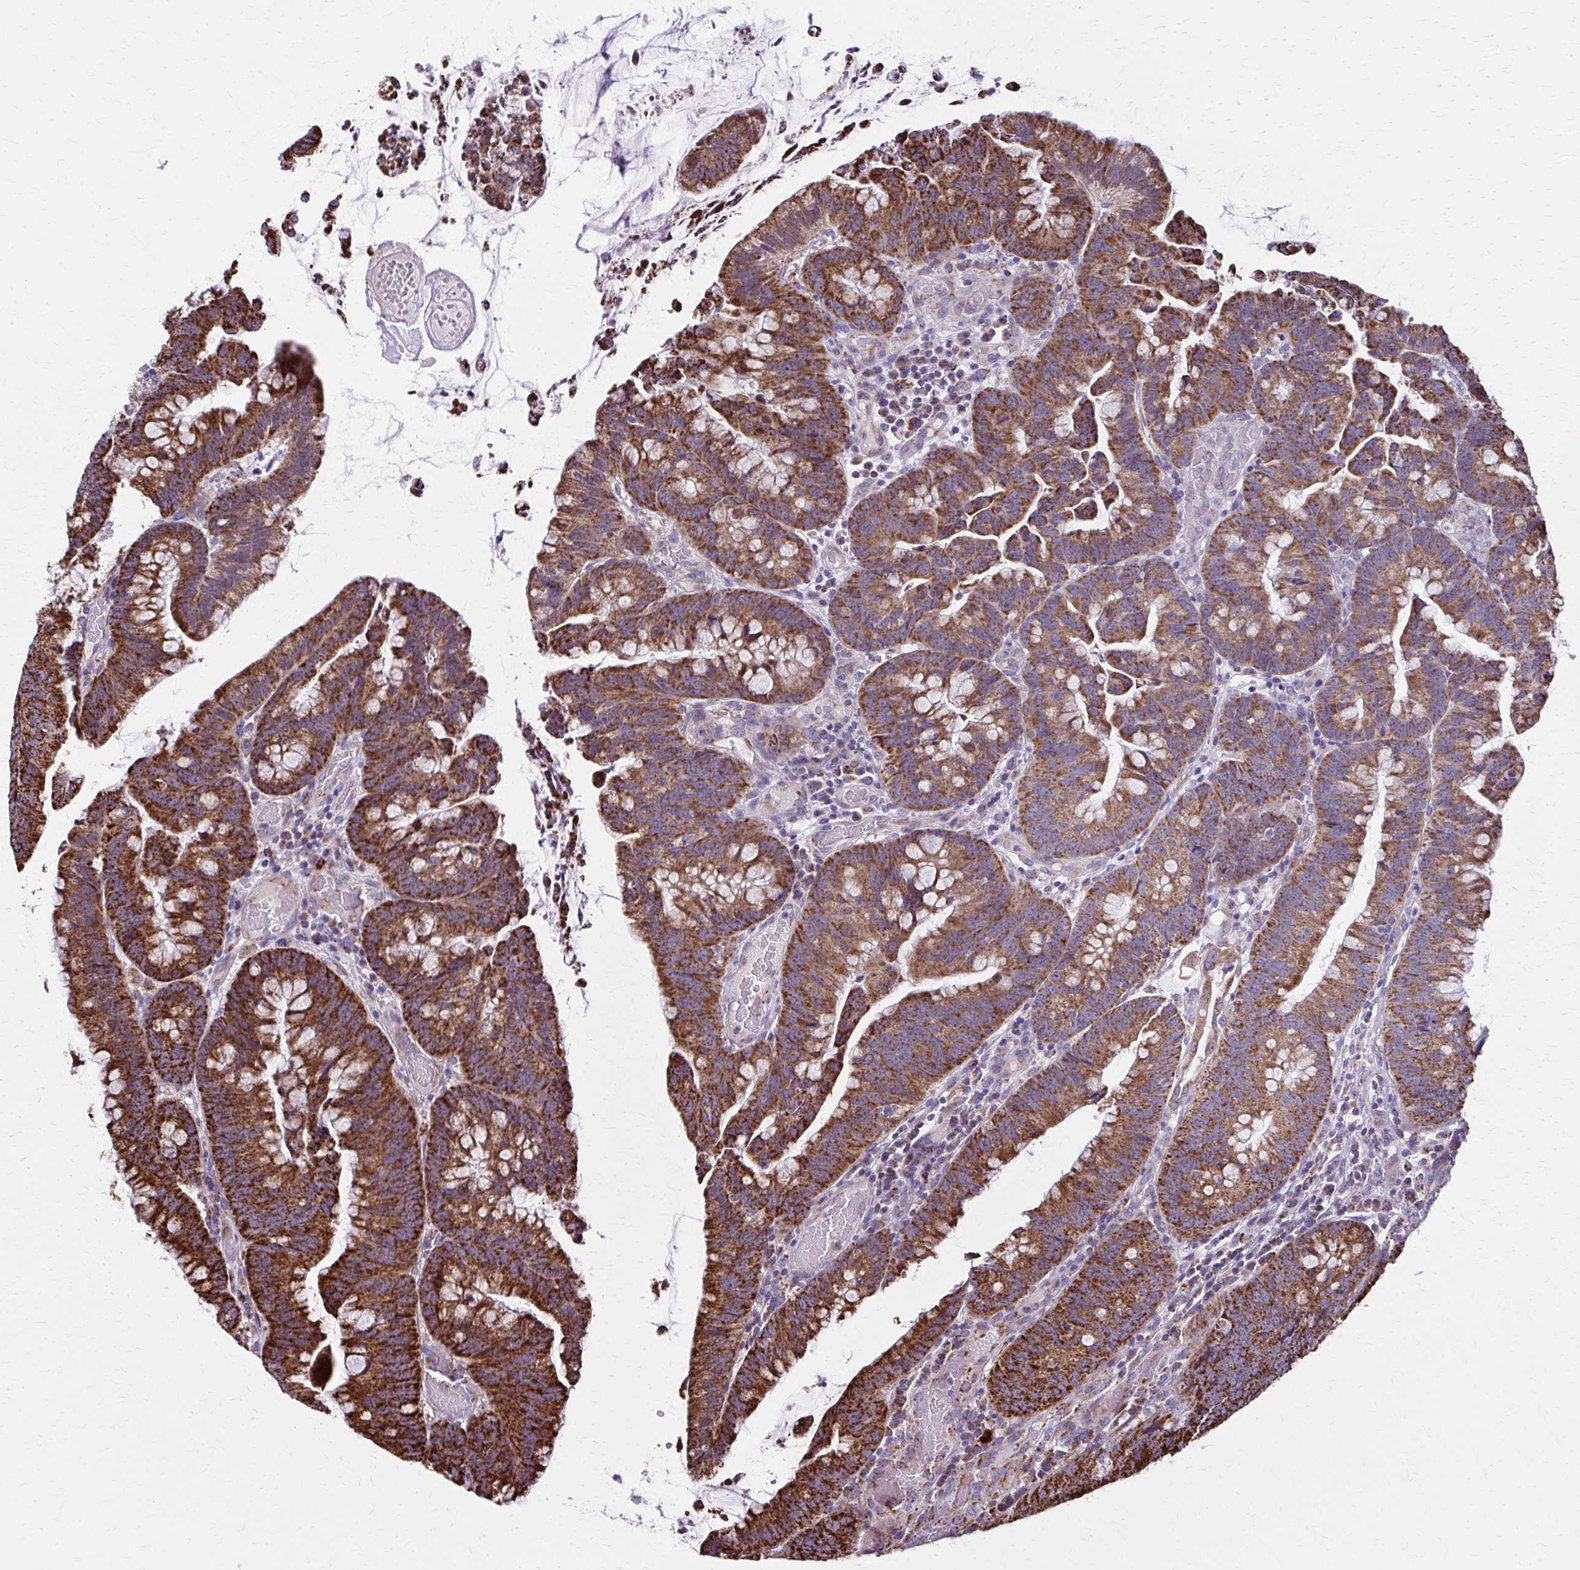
{"staining": {"intensity": "strong", "quantity": ">75%", "location": "cytoplasmic/membranous"}, "tissue": "colorectal cancer", "cell_type": "Tumor cells", "image_type": "cancer", "snomed": [{"axis": "morphology", "description": "Adenocarcinoma, NOS"}, {"axis": "topography", "description": "Colon"}], "caption": "Strong cytoplasmic/membranous expression for a protein is present in approximately >75% of tumor cells of colorectal cancer using immunohistochemistry.", "gene": "TVP23A", "patient": {"sex": "male", "age": 62}}